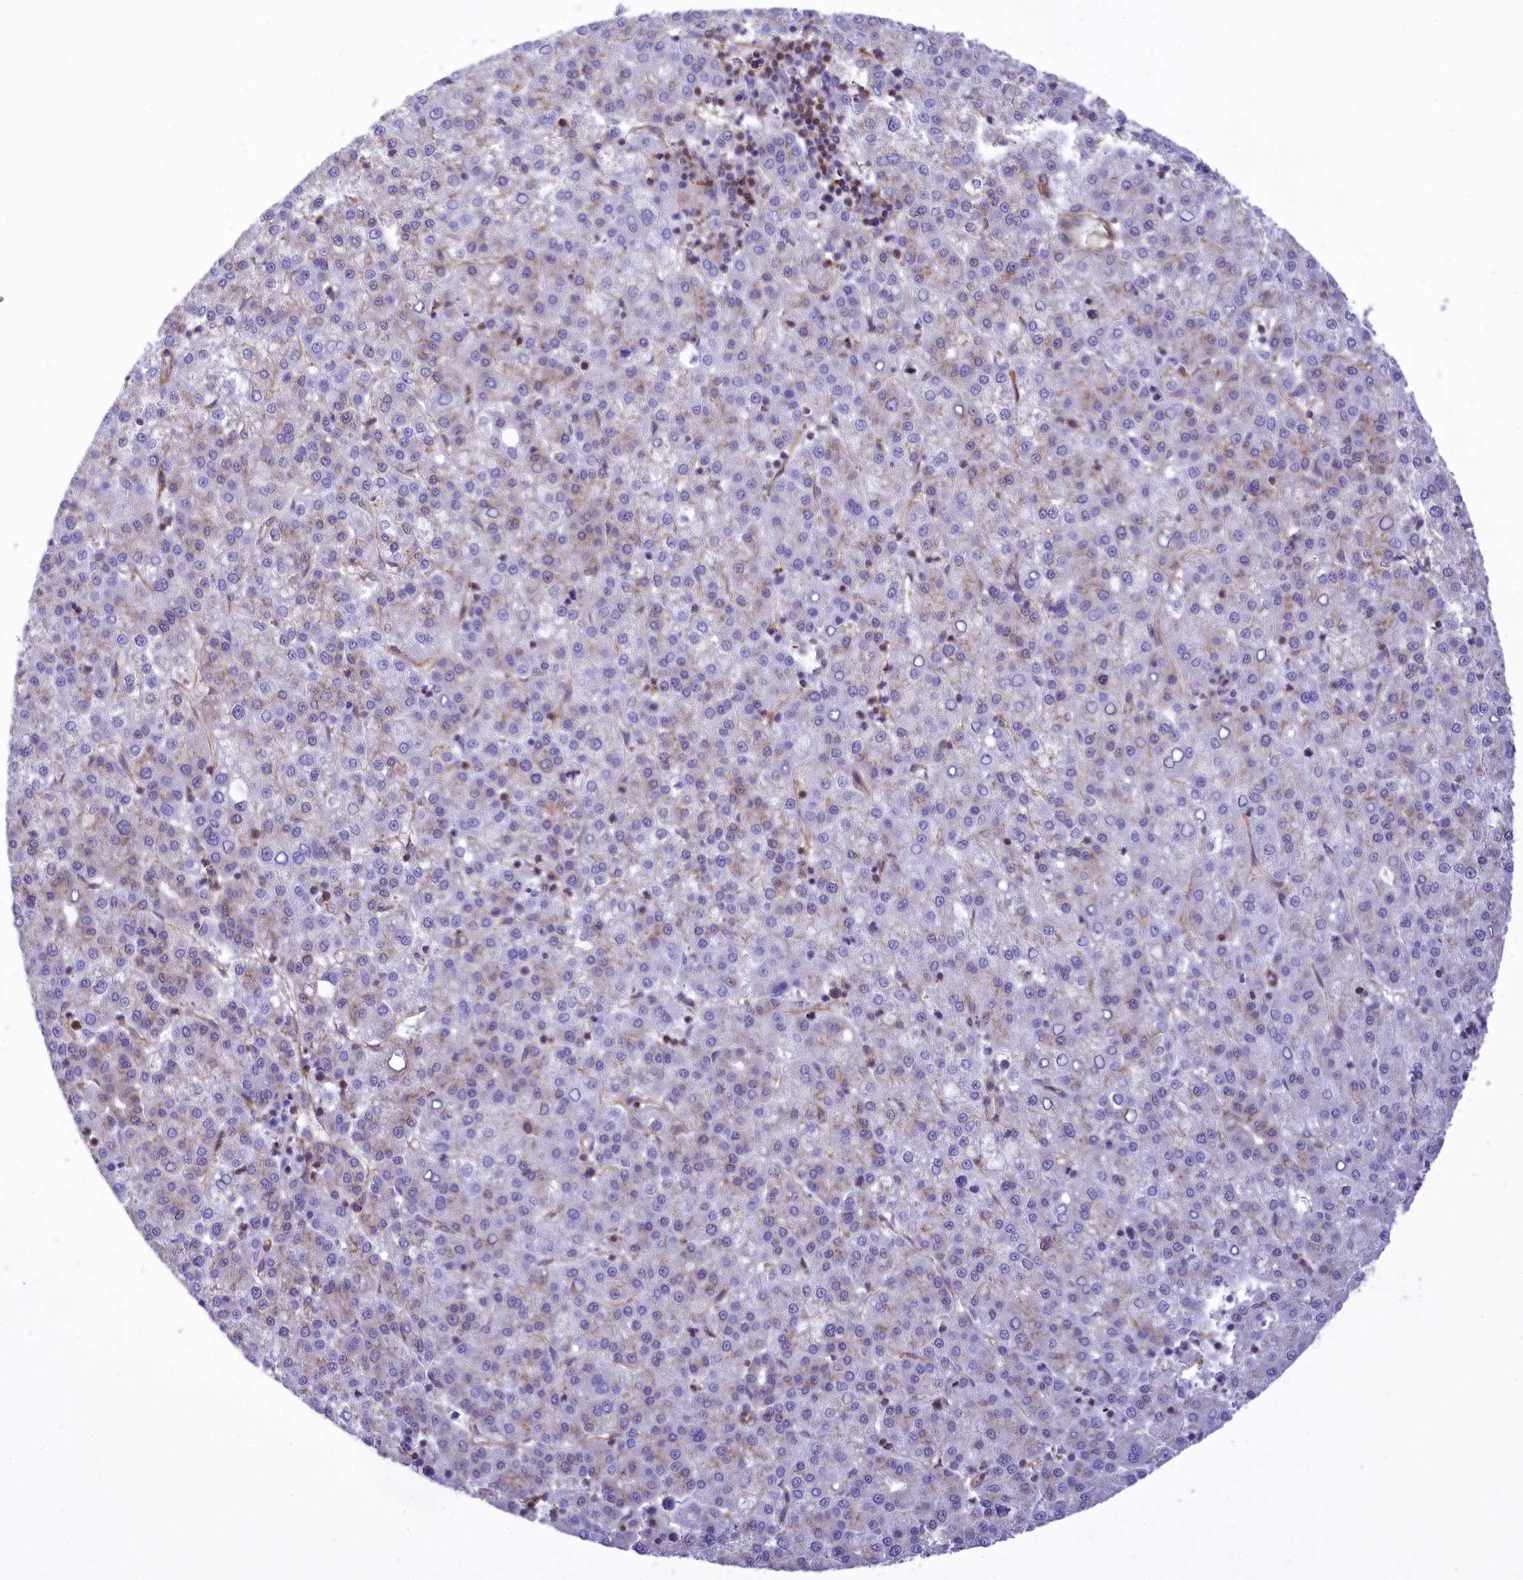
{"staining": {"intensity": "negative", "quantity": "none", "location": "none"}, "tissue": "liver cancer", "cell_type": "Tumor cells", "image_type": "cancer", "snomed": [{"axis": "morphology", "description": "Carcinoma, Hepatocellular, NOS"}, {"axis": "topography", "description": "Liver"}], "caption": "Micrograph shows no protein positivity in tumor cells of liver hepatocellular carcinoma tissue. (Immunohistochemistry (ihc), brightfield microscopy, high magnification).", "gene": "SEPTIN9", "patient": {"sex": "female", "age": 58}}